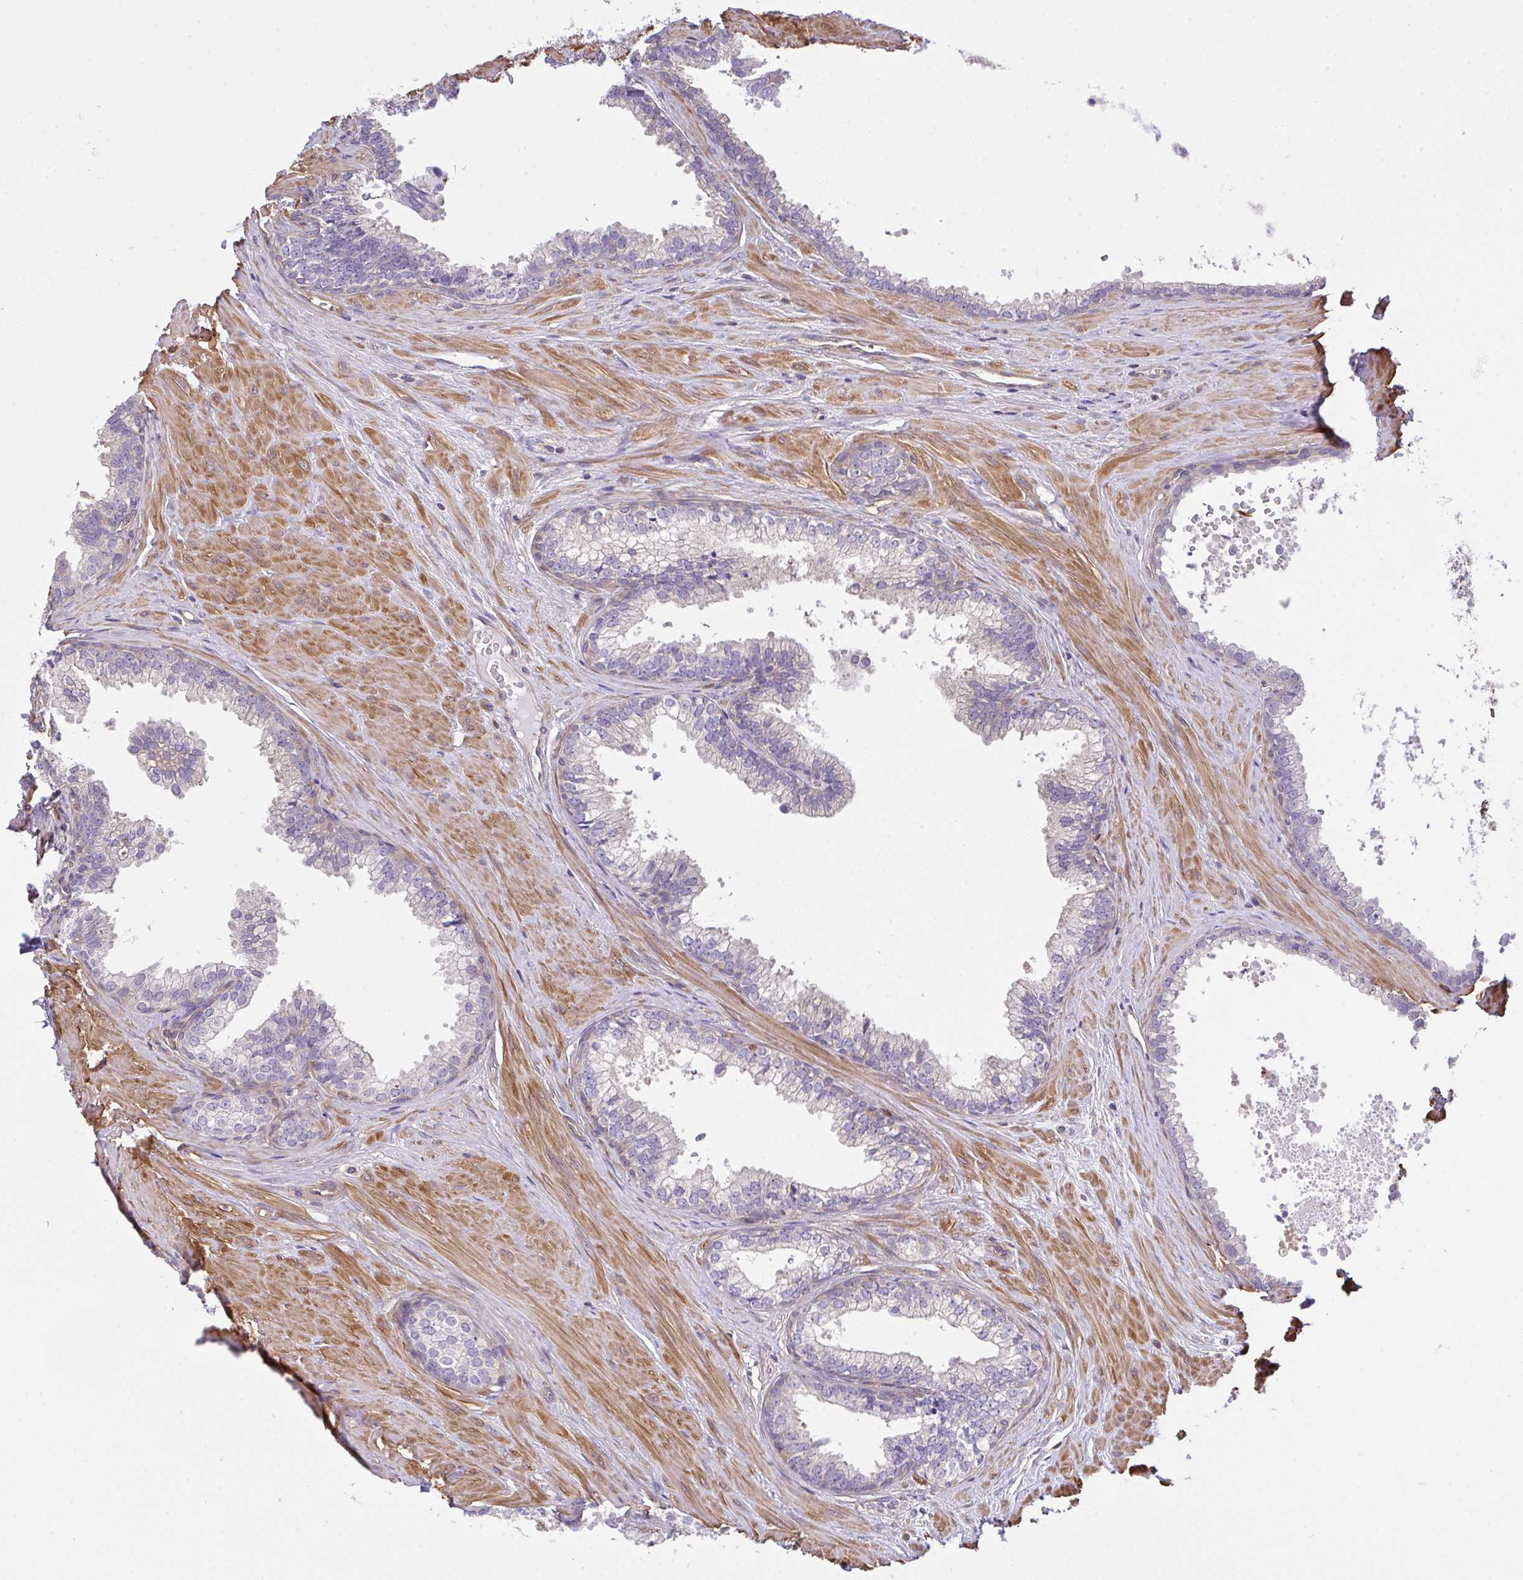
{"staining": {"intensity": "weak", "quantity": "<25%", "location": "cytoplasmic/membranous"}, "tissue": "prostate", "cell_type": "Glandular cells", "image_type": "normal", "snomed": [{"axis": "morphology", "description": "Normal tissue, NOS"}, {"axis": "topography", "description": "Prostate"}, {"axis": "topography", "description": "Peripheral nerve tissue"}], "caption": "Glandular cells are negative for protein expression in normal human prostate. Brightfield microscopy of immunohistochemistry (IHC) stained with DAB (3,3'-diaminobenzidine) (brown) and hematoxylin (blue), captured at high magnification.", "gene": "TMEM229A", "patient": {"sex": "male", "age": 55}}